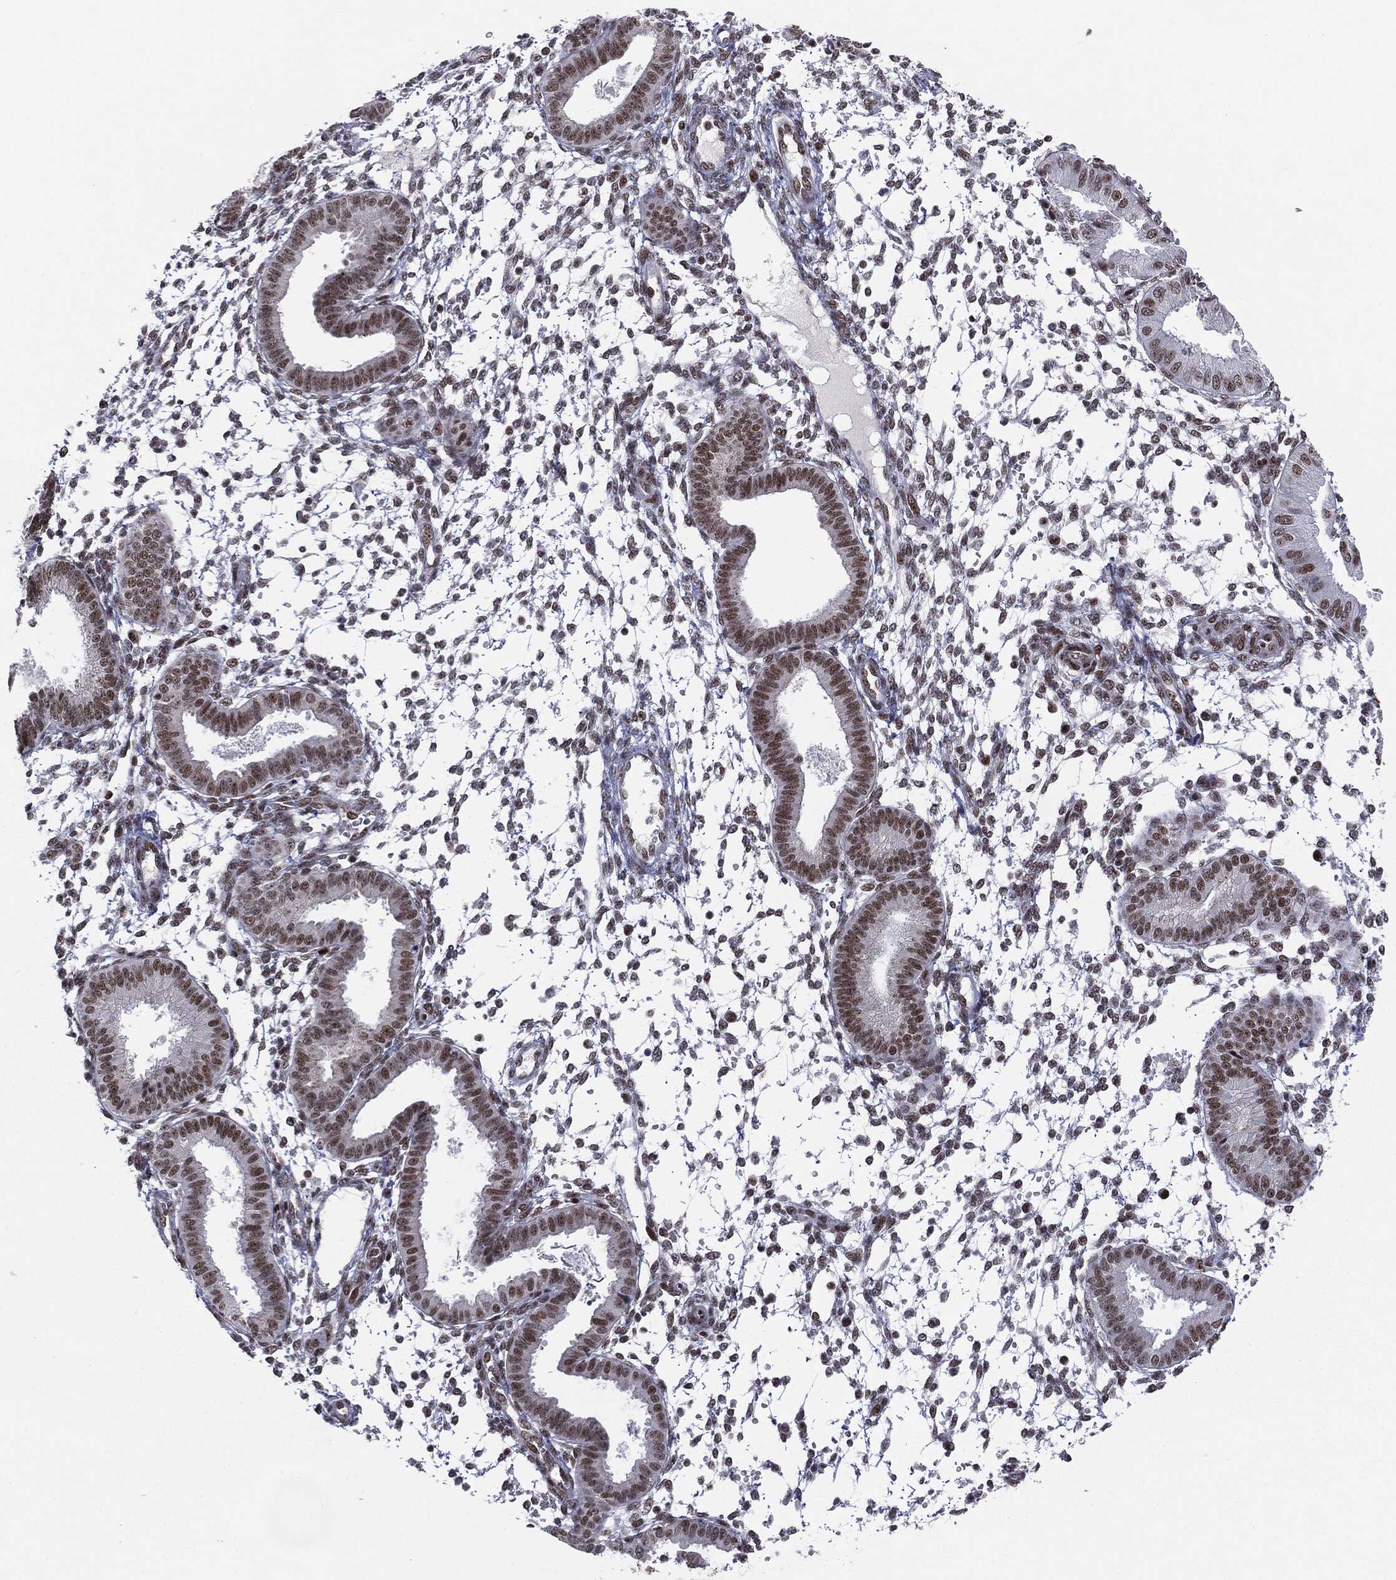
{"staining": {"intensity": "moderate", "quantity": ">75%", "location": "nuclear"}, "tissue": "endometrium", "cell_type": "Cells in endometrial stroma", "image_type": "normal", "snomed": [{"axis": "morphology", "description": "Normal tissue, NOS"}, {"axis": "topography", "description": "Endometrium"}], "caption": "Cells in endometrial stroma exhibit moderate nuclear staining in approximately >75% of cells in benign endometrium. (DAB (3,3'-diaminobenzidine) IHC with brightfield microscopy, high magnification).", "gene": "MDC1", "patient": {"sex": "female", "age": 43}}